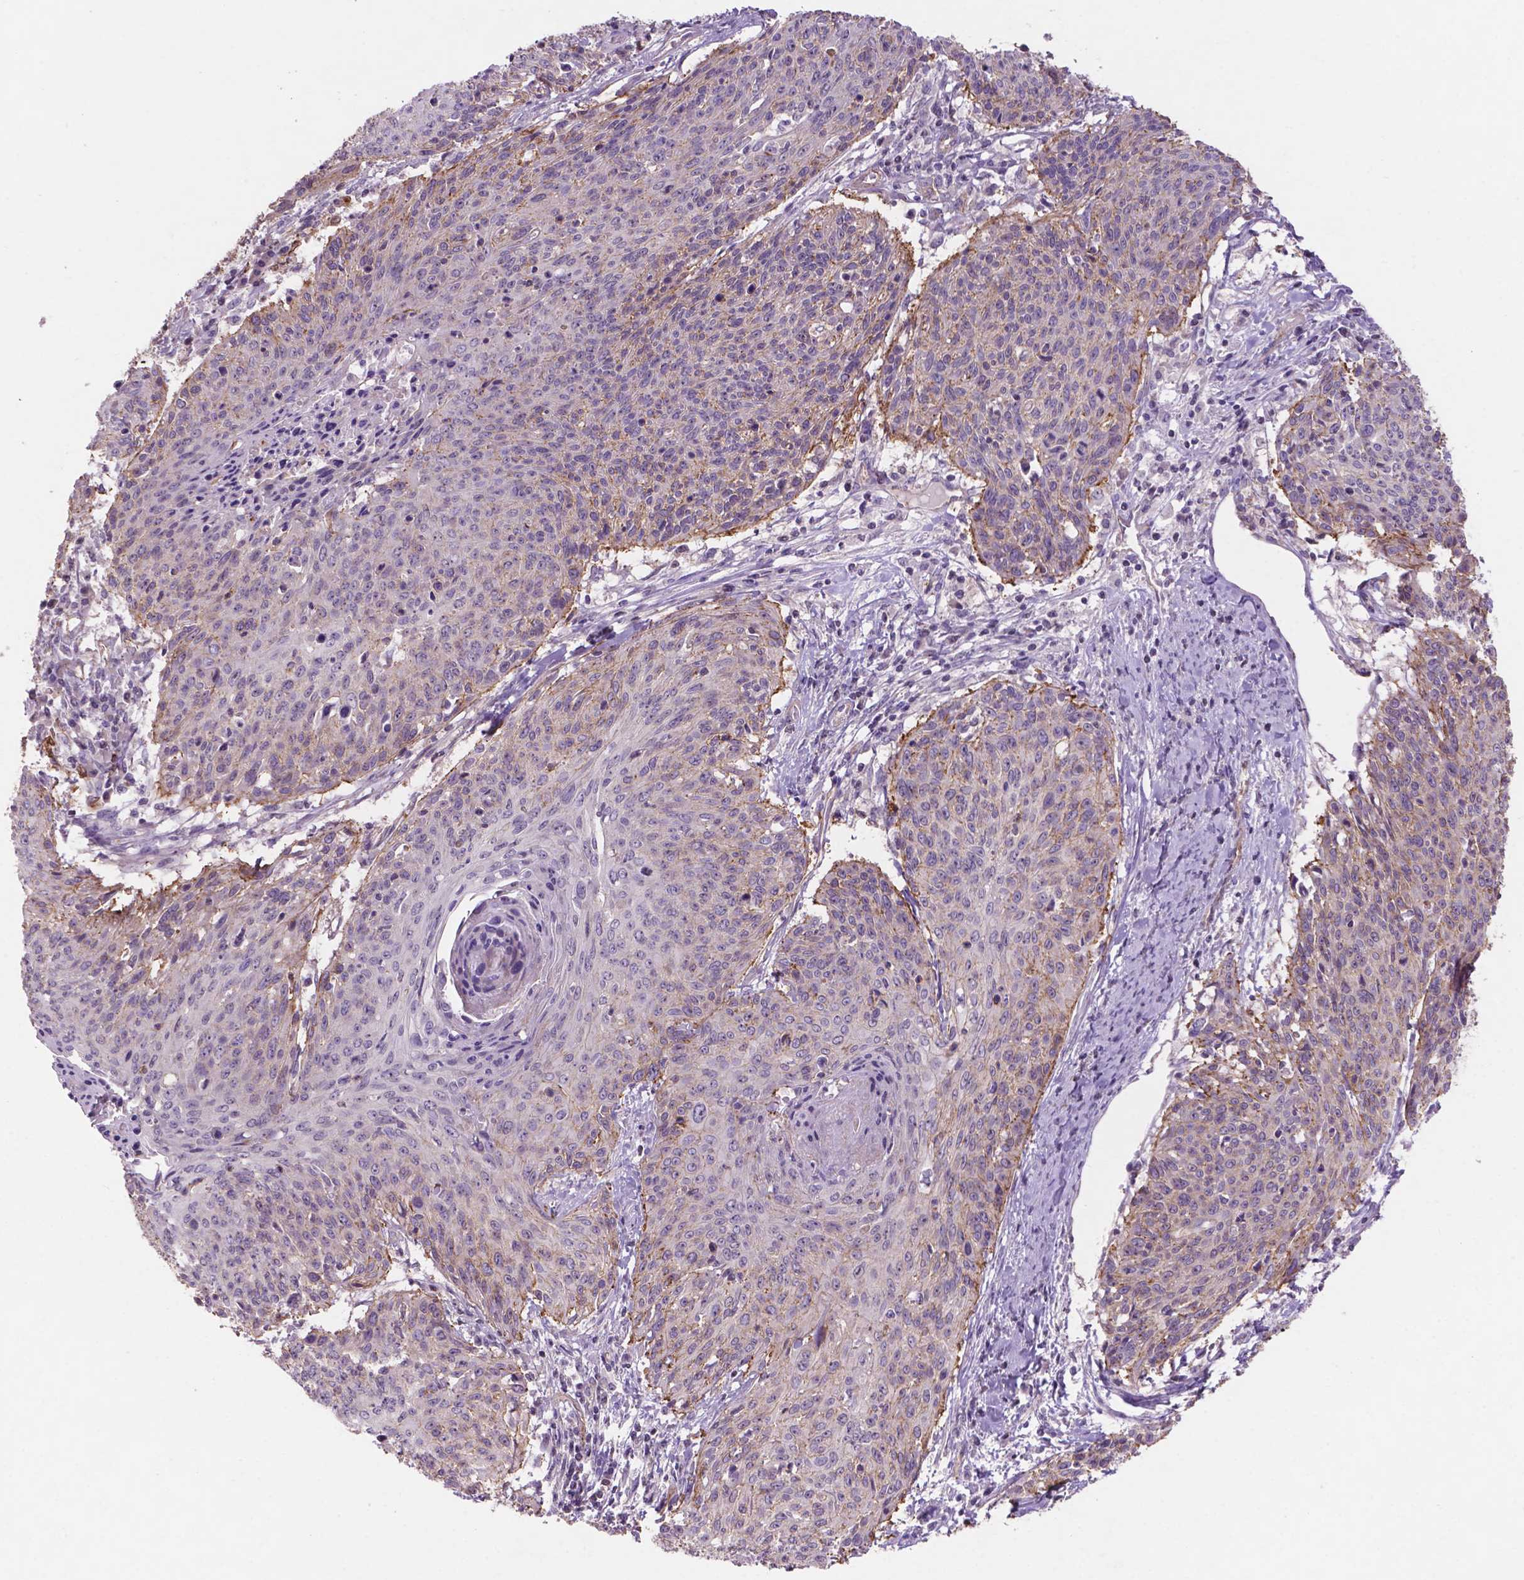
{"staining": {"intensity": "moderate", "quantity": "<25%", "location": "cytoplasmic/membranous"}, "tissue": "cervical cancer", "cell_type": "Tumor cells", "image_type": "cancer", "snomed": [{"axis": "morphology", "description": "Squamous cell carcinoma, NOS"}, {"axis": "topography", "description": "Cervix"}], "caption": "Immunohistochemistry (IHC) of cervical cancer (squamous cell carcinoma) exhibits low levels of moderate cytoplasmic/membranous positivity in about <25% of tumor cells.", "gene": "ARL5C", "patient": {"sex": "female", "age": 45}}